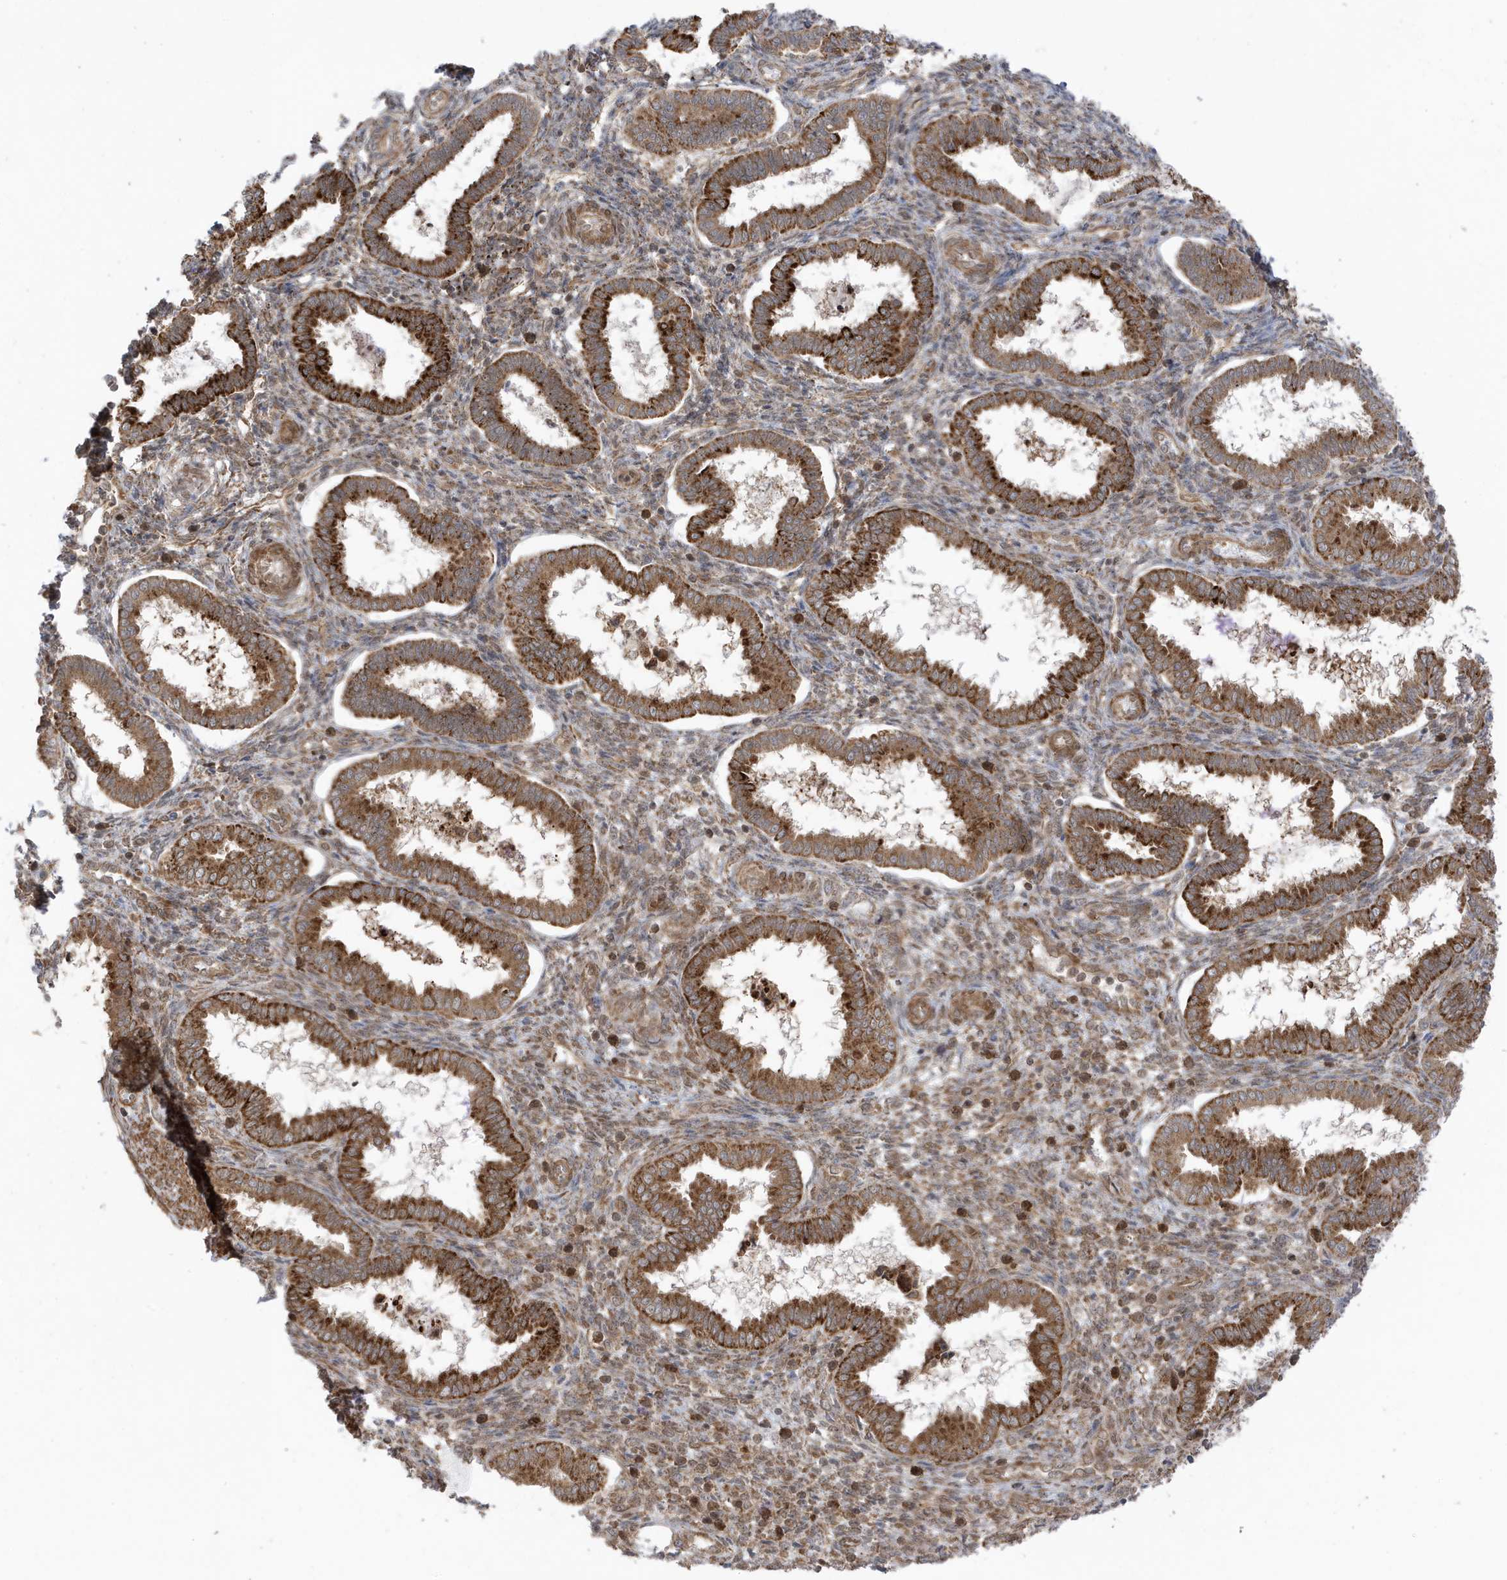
{"staining": {"intensity": "moderate", "quantity": "25%-75%", "location": "cytoplasmic/membranous"}, "tissue": "endometrium", "cell_type": "Cells in endometrial stroma", "image_type": "normal", "snomed": [{"axis": "morphology", "description": "Normal tissue, NOS"}, {"axis": "topography", "description": "Endometrium"}], "caption": "DAB immunohistochemical staining of unremarkable human endometrium shows moderate cytoplasmic/membranous protein expression in approximately 25%-75% of cells in endometrial stroma.", "gene": "DHX36", "patient": {"sex": "female", "age": 24}}